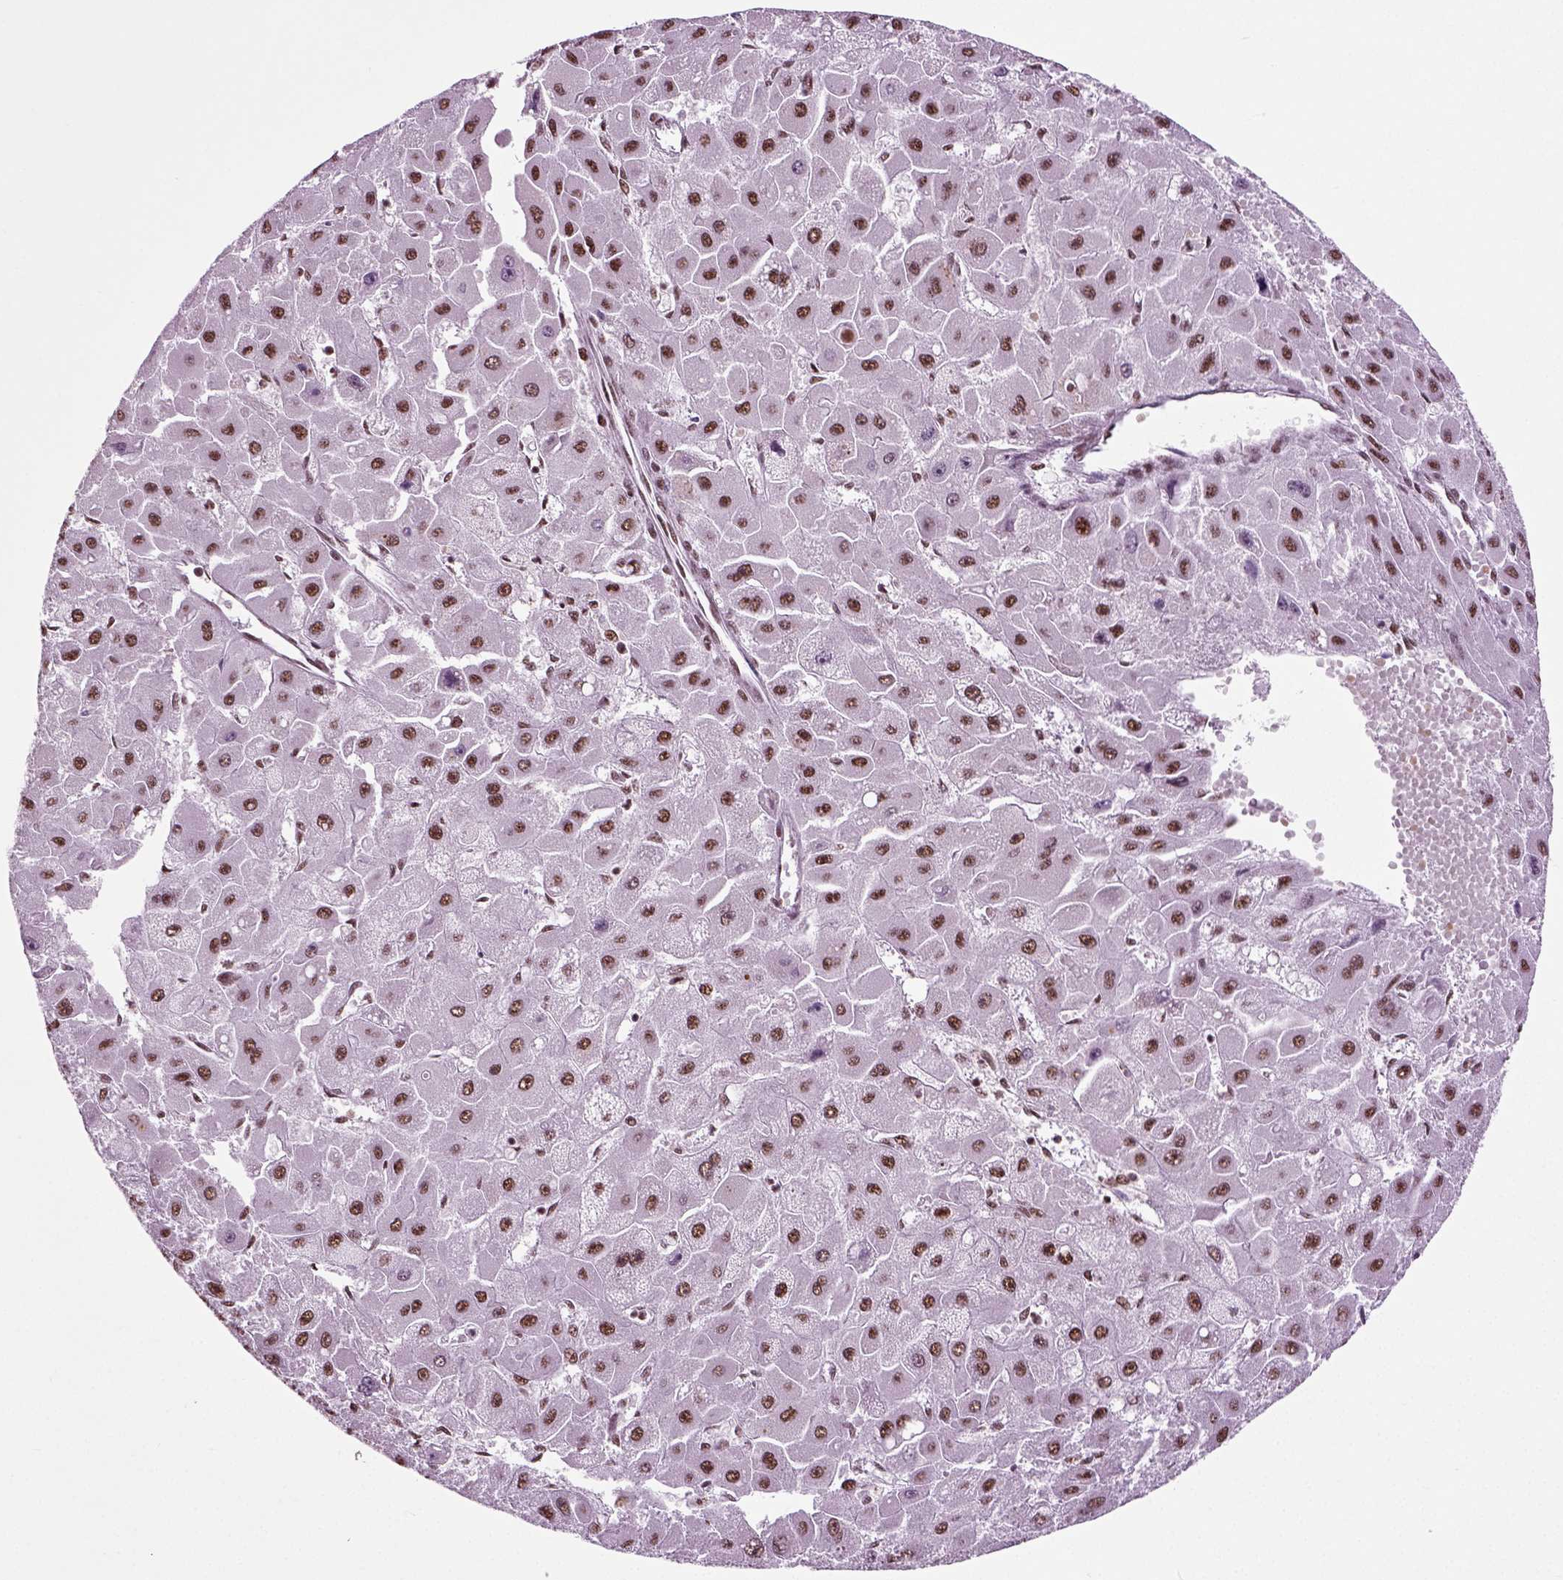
{"staining": {"intensity": "strong", "quantity": ">75%", "location": "nuclear"}, "tissue": "liver cancer", "cell_type": "Tumor cells", "image_type": "cancer", "snomed": [{"axis": "morphology", "description": "Carcinoma, Hepatocellular, NOS"}, {"axis": "topography", "description": "Liver"}], "caption": "Liver cancer was stained to show a protein in brown. There is high levels of strong nuclear expression in approximately >75% of tumor cells.", "gene": "RCOR3", "patient": {"sex": "female", "age": 25}}